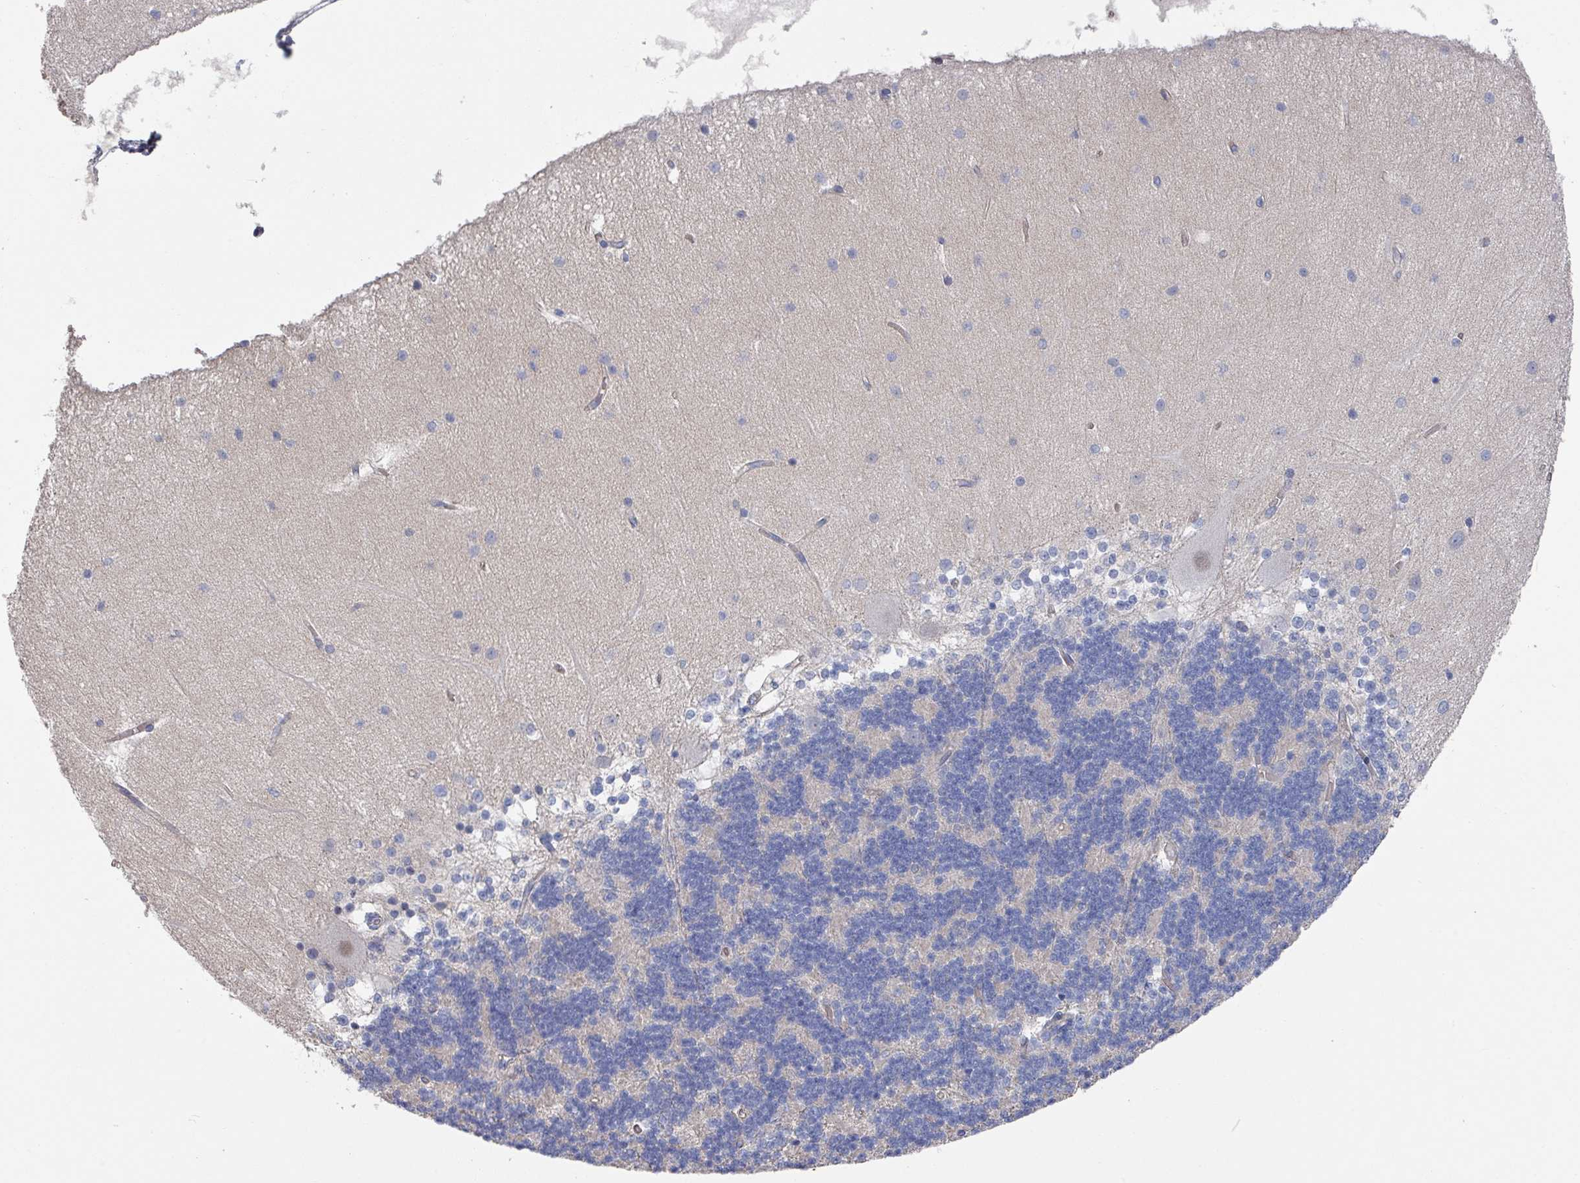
{"staining": {"intensity": "negative", "quantity": "none", "location": "none"}, "tissue": "cerebellum", "cell_type": "Cells in granular layer", "image_type": "normal", "snomed": [{"axis": "morphology", "description": "Normal tissue, NOS"}, {"axis": "topography", "description": "Cerebellum"}], "caption": "A histopathology image of cerebellum stained for a protein exhibits no brown staining in cells in granular layer.", "gene": "EFL1", "patient": {"sex": "female", "age": 54}}